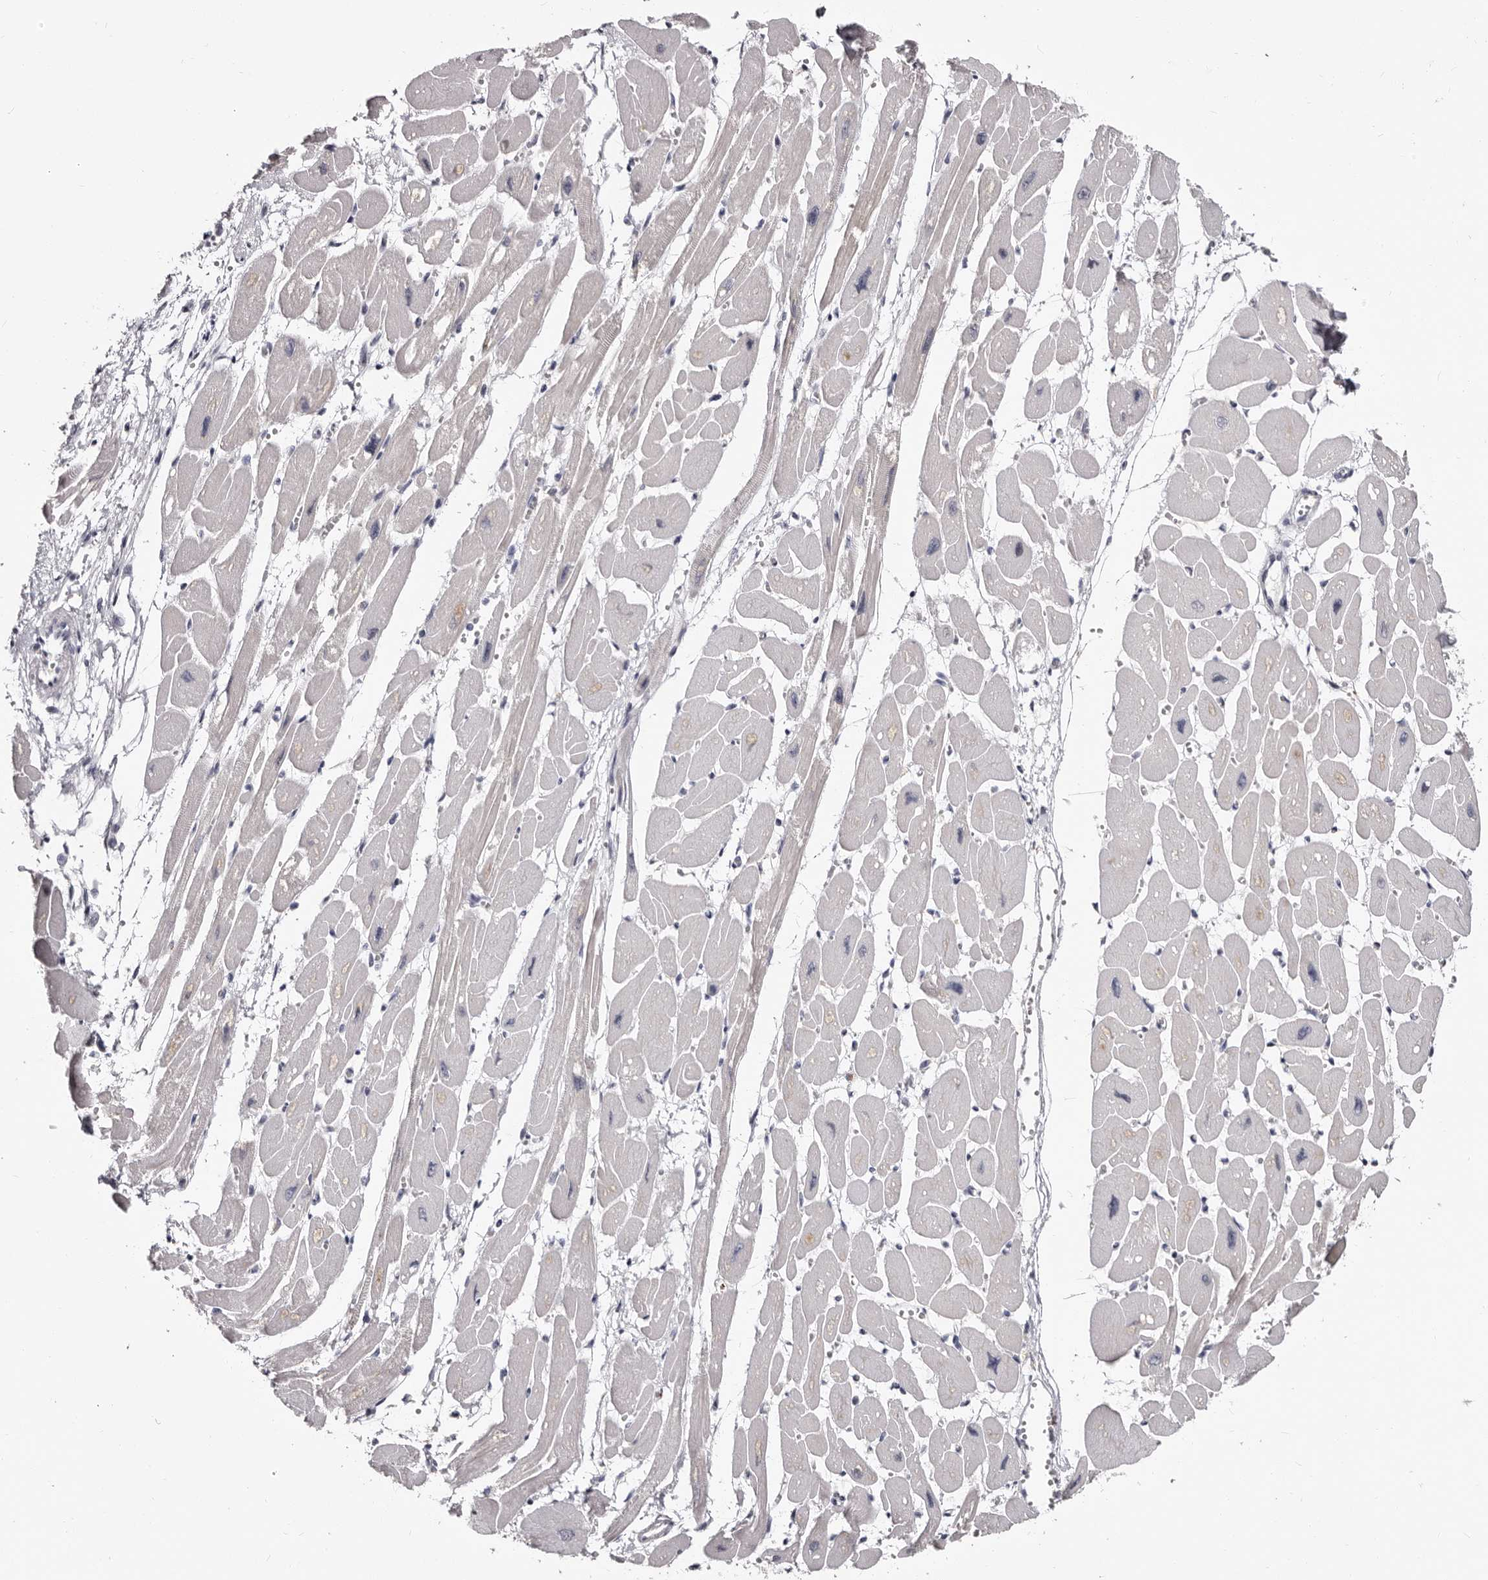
{"staining": {"intensity": "negative", "quantity": "none", "location": "none"}, "tissue": "heart muscle", "cell_type": "Cardiomyocytes", "image_type": "normal", "snomed": [{"axis": "morphology", "description": "Normal tissue, NOS"}, {"axis": "topography", "description": "Heart"}], "caption": "Immunohistochemical staining of normal human heart muscle shows no significant staining in cardiomyocytes. (Stains: DAB (3,3'-diaminobenzidine) immunohistochemistry with hematoxylin counter stain, Microscopy: brightfield microscopy at high magnification).", "gene": "TBC1D22B", "patient": {"sex": "female", "age": 54}}